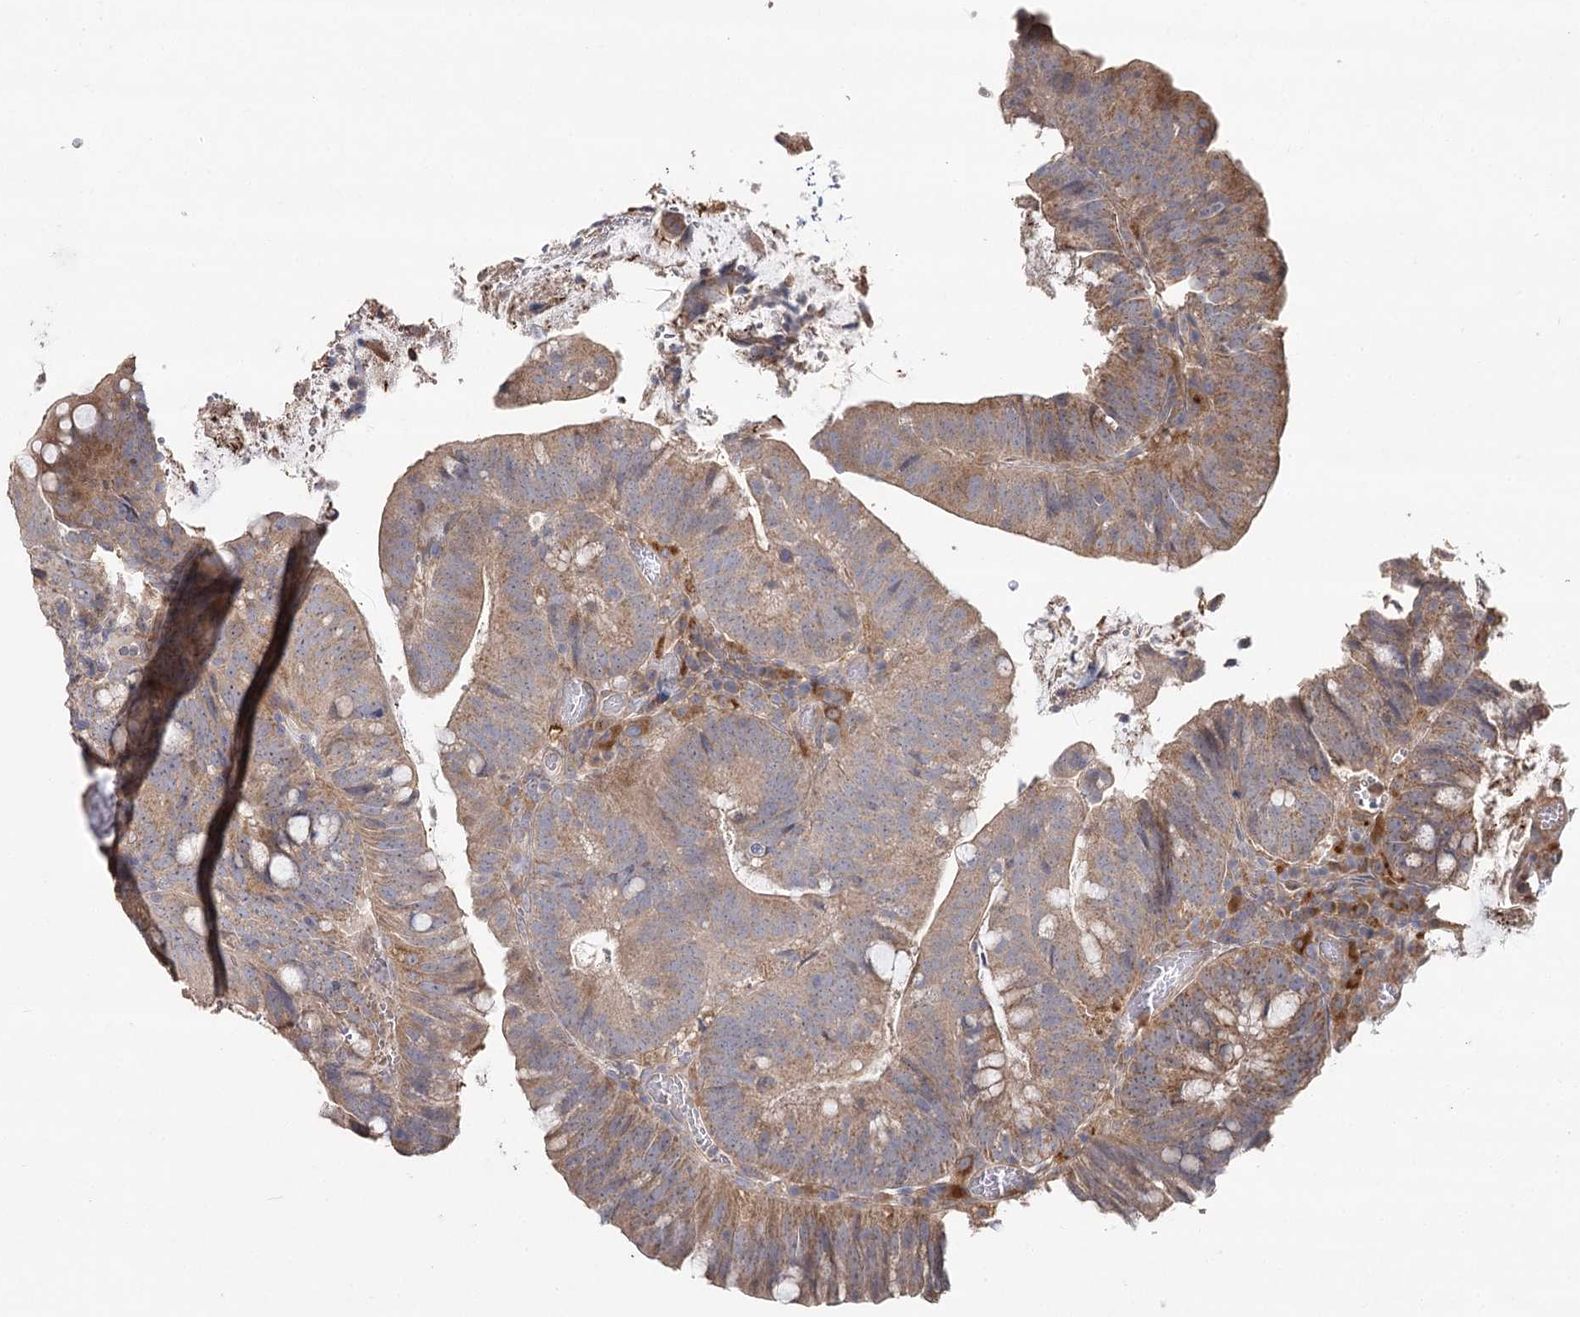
{"staining": {"intensity": "moderate", "quantity": ">75%", "location": "cytoplasmic/membranous"}, "tissue": "colorectal cancer", "cell_type": "Tumor cells", "image_type": "cancer", "snomed": [{"axis": "morphology", "description": "Adenocarcinoma, NOS"}, {"axis": "topography", "description": "Colon"}], "caption": "Human colorectal adenocarcinoma stained with a brown dye demonstrates moderate cytoplasmic/membranous positive expression in approximately >75% of tumor cells.", "gene": "DMXL1", "patient": {"sex": "female", "age": 66}}